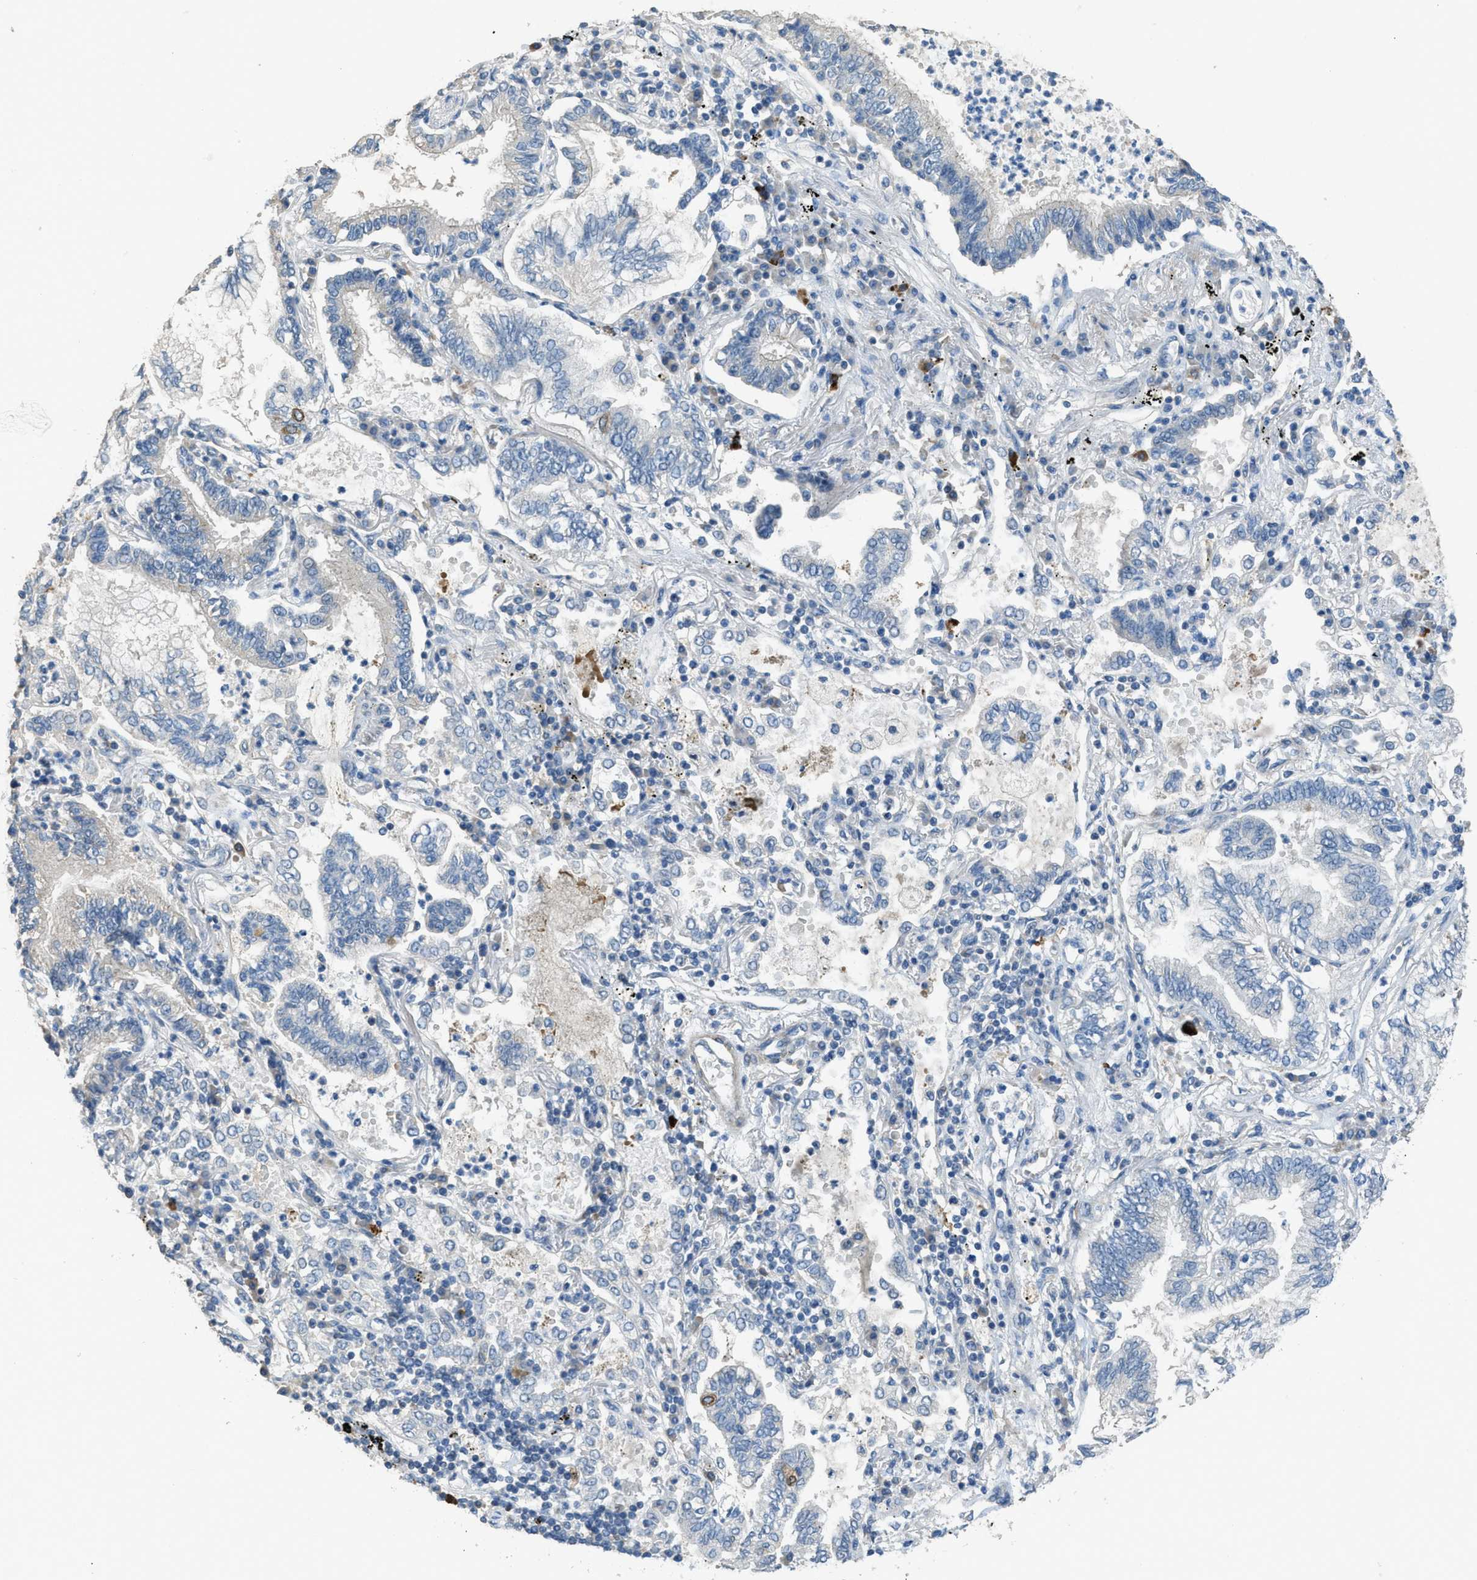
{"staining": {"intensity": "negative", "quantity": "none", "location": "none"}, "tissue": "lung cancer", "cell_type": "Tumor cells", "image_type": "cancer", "snomed": [{"axis": "morphology", "description": "Normal tissue, NOS"}, {"axis": "morphology", "description": "Adenocarcinoma, NOS"}, {"axis": "topography", "description": "Bronchus"}, {"axis": "topography", "description": "Lung"}], "caption": "A high-resolution histopathology image shows immunohistochemistry (IHC) staining of lung cancer (adenocarcinoma), which reveals no significant expression in tumor cells.", "gene": "TIMD4", "patient": {"sex": "female", "age": 70}}